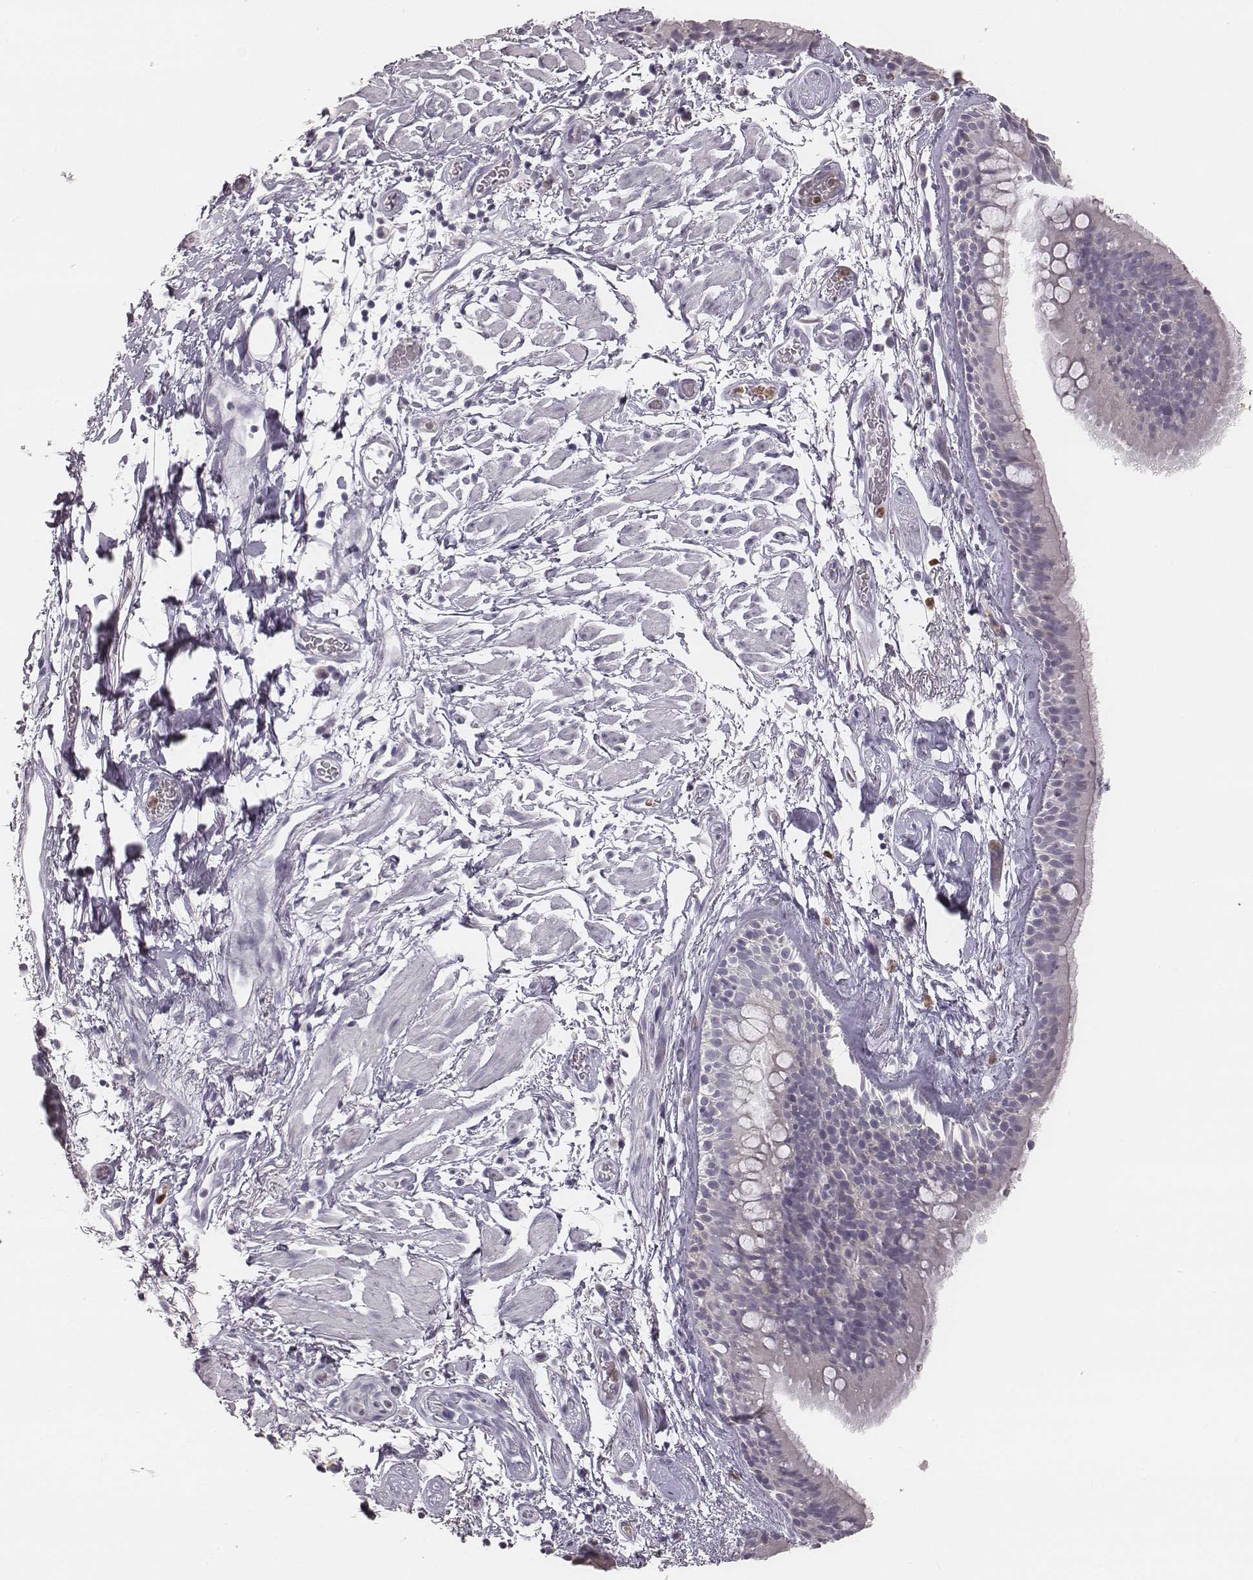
{"staining": {"intensity": "negative", "quantity": "none", "location": "none"}, "tissue": "bronchus", "cell_type": "Respiratory epithelial cells", "image_type": "normal", "snomed": [{"axis": "morphology", "description": "Normal tissue, NOS"}, {"axis": "topography", "description": "Cartilage tissue"}, {"axis": "topography", "description": "Bronchus"}], "caption": "Human bronchus stained for a protein using IHC demonstrates no staining in respiratory epithelial cells.", "gene": "KCNJ12", "patient": {"sex": "male", "age": 58}}